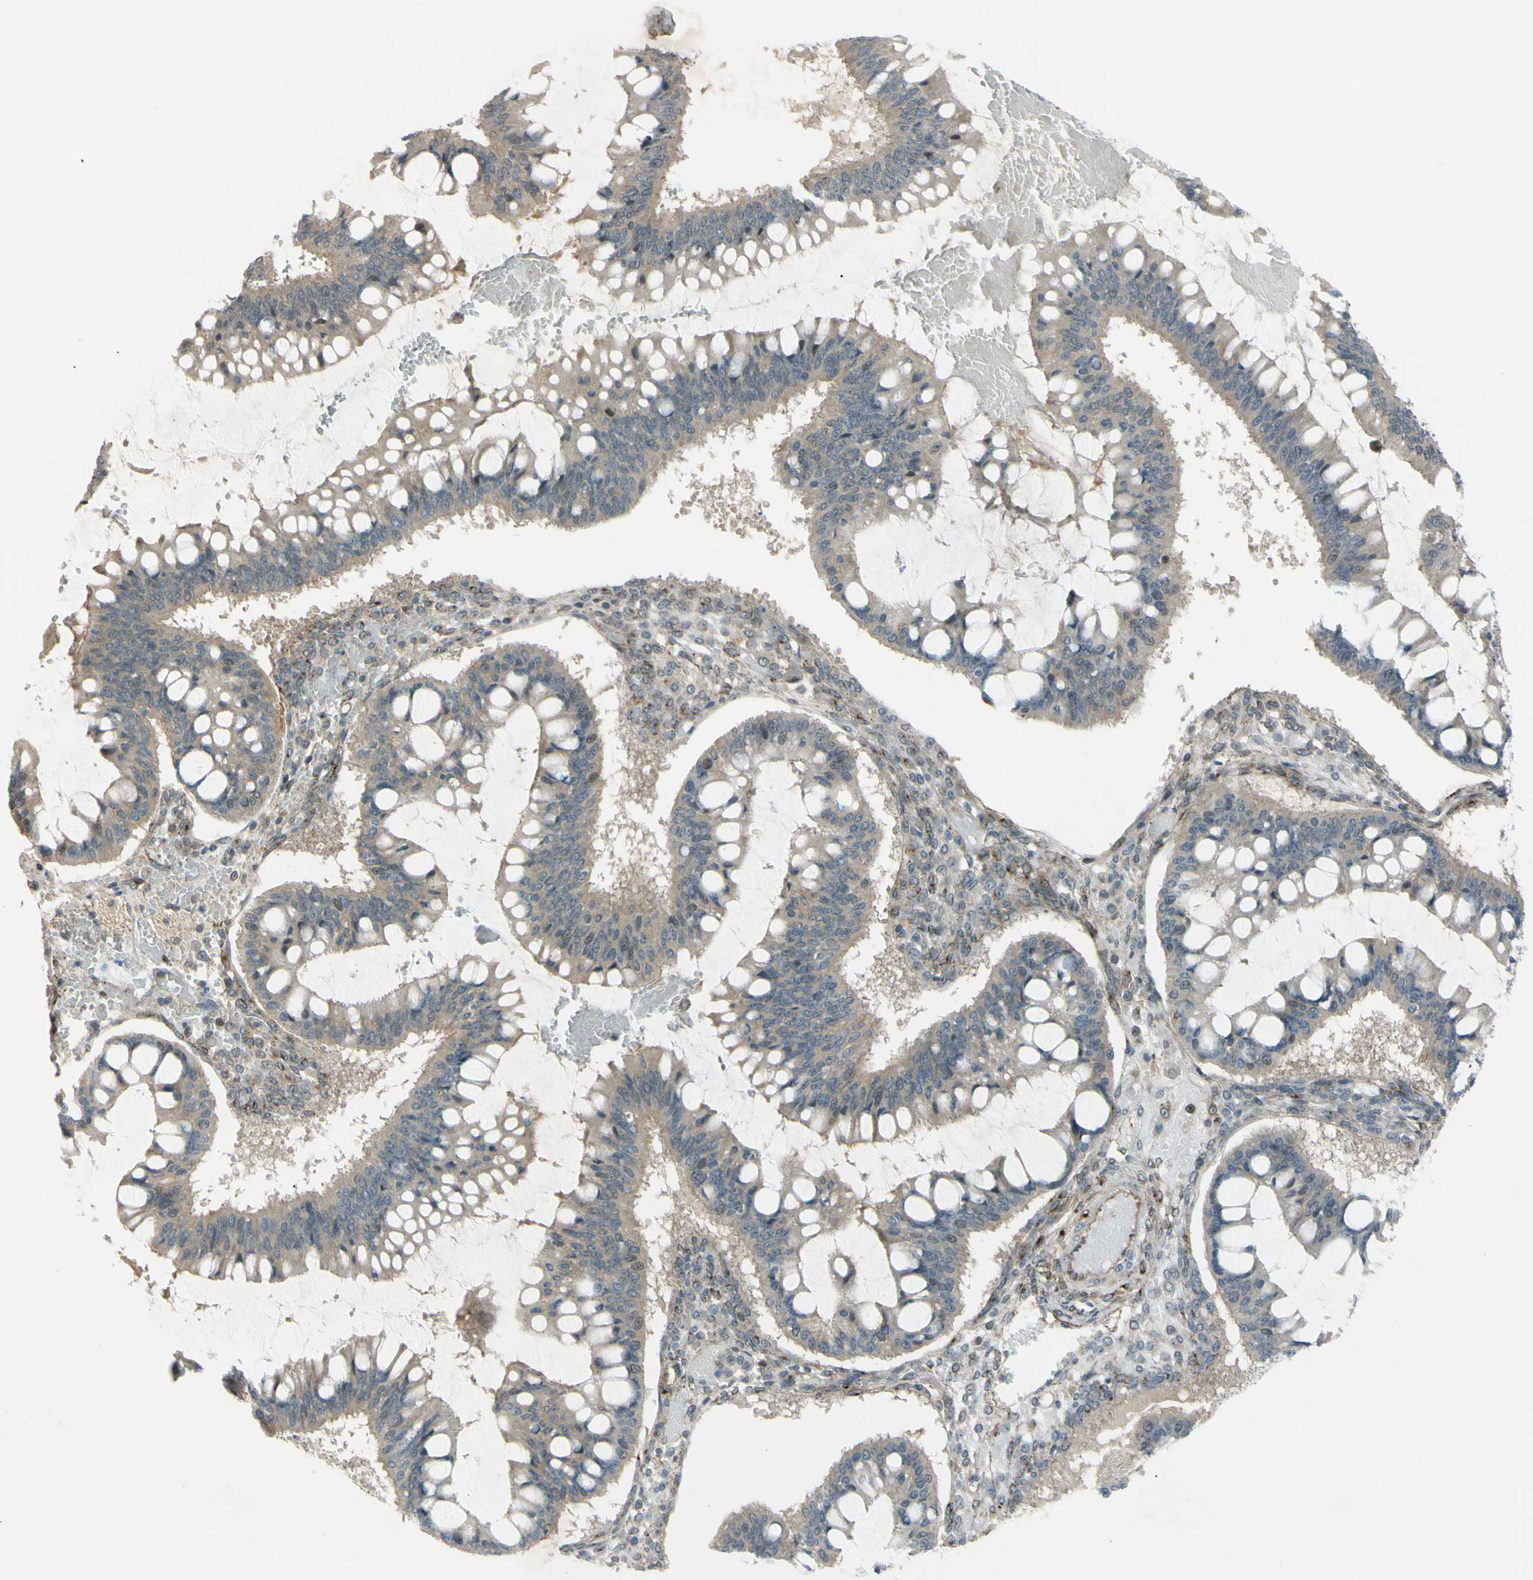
{"staining": {"intensity": "weak", "quantity": "25%-75%", "location": "cytoplasmic/membranous,nuclear"}, "tissue": "ovarian cancer", "cell_type": "Tumor cells", "image_type": "cancer", "snomed": [{"axis": "morphology", "description": "Cystadenocarcinoma, mucinous, NOS"}, {"axis": "topography", "description": "Ovary"}], "caption": "This photomicrograph demonstrates ovarian mucinous cystadenocarcinoma stained with immunohistochemistry (IHC) to label a protein in brown. The cytoplasmic/membranous and nuclear of tumor cells show weak positivity for the protein. Nuclei are counter-stained blue.", "gene": "FLII", "patient": {"sex": "female", "age": 73}}